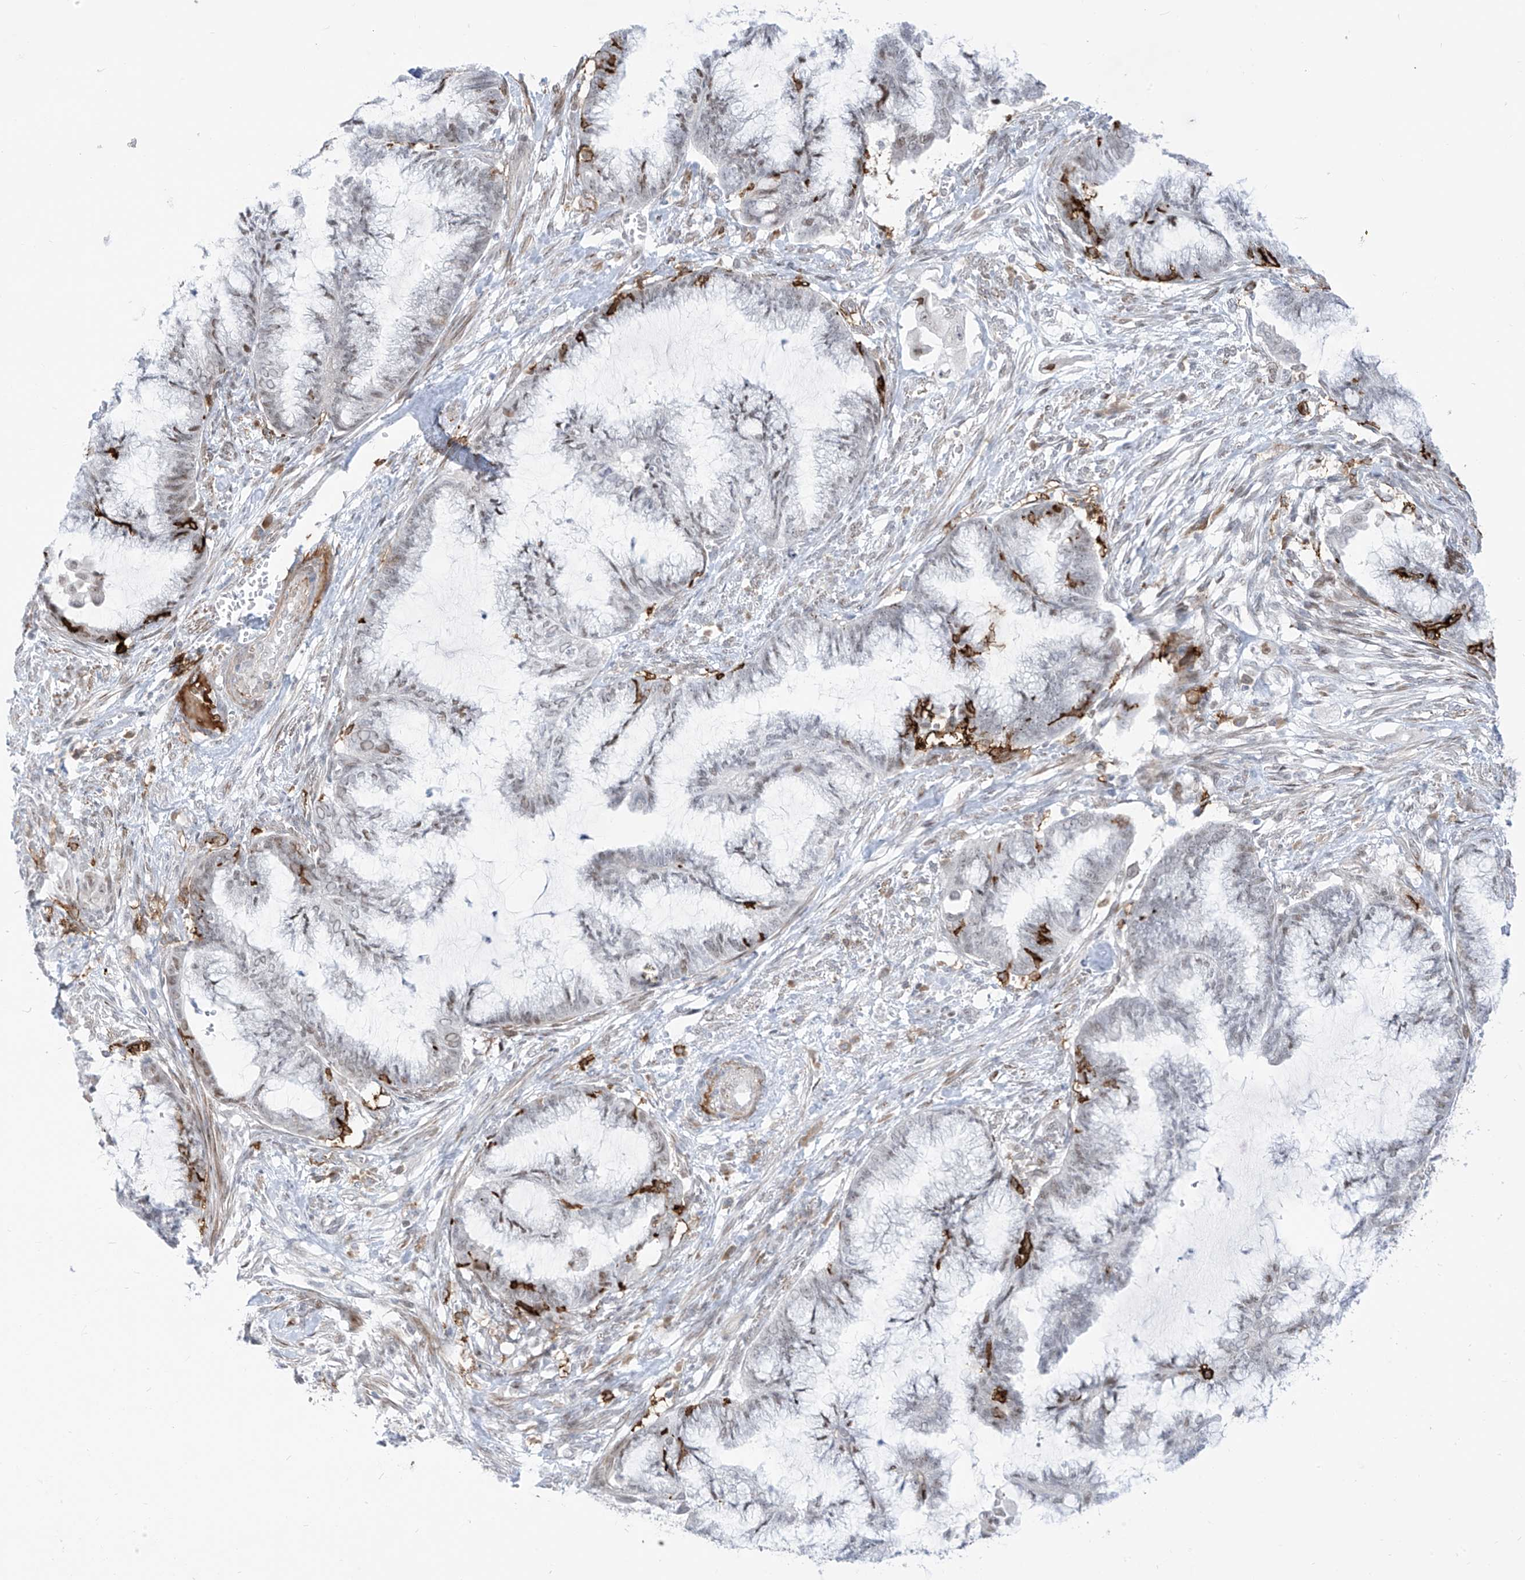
{"staining": {"intensity": "weak", "quantity": "<25%", "location": "nuclear"}, "tissue": "endometrial cancer", "cell_type": "Tumor cells", "image_type": "cancer", "snomed": [{"axis": "morphology", "description": "Adenocarcinoma, NOS"}, {"axis": "topography", "description": "Endometrium"}], "caption": "This is a micrograph of immunohistochemistry staining of endometrial adenocarcinoma, which shows no expression in tumor cells.", "gene": "LIN9", "patient": {"sex": "female", "age": 86}}